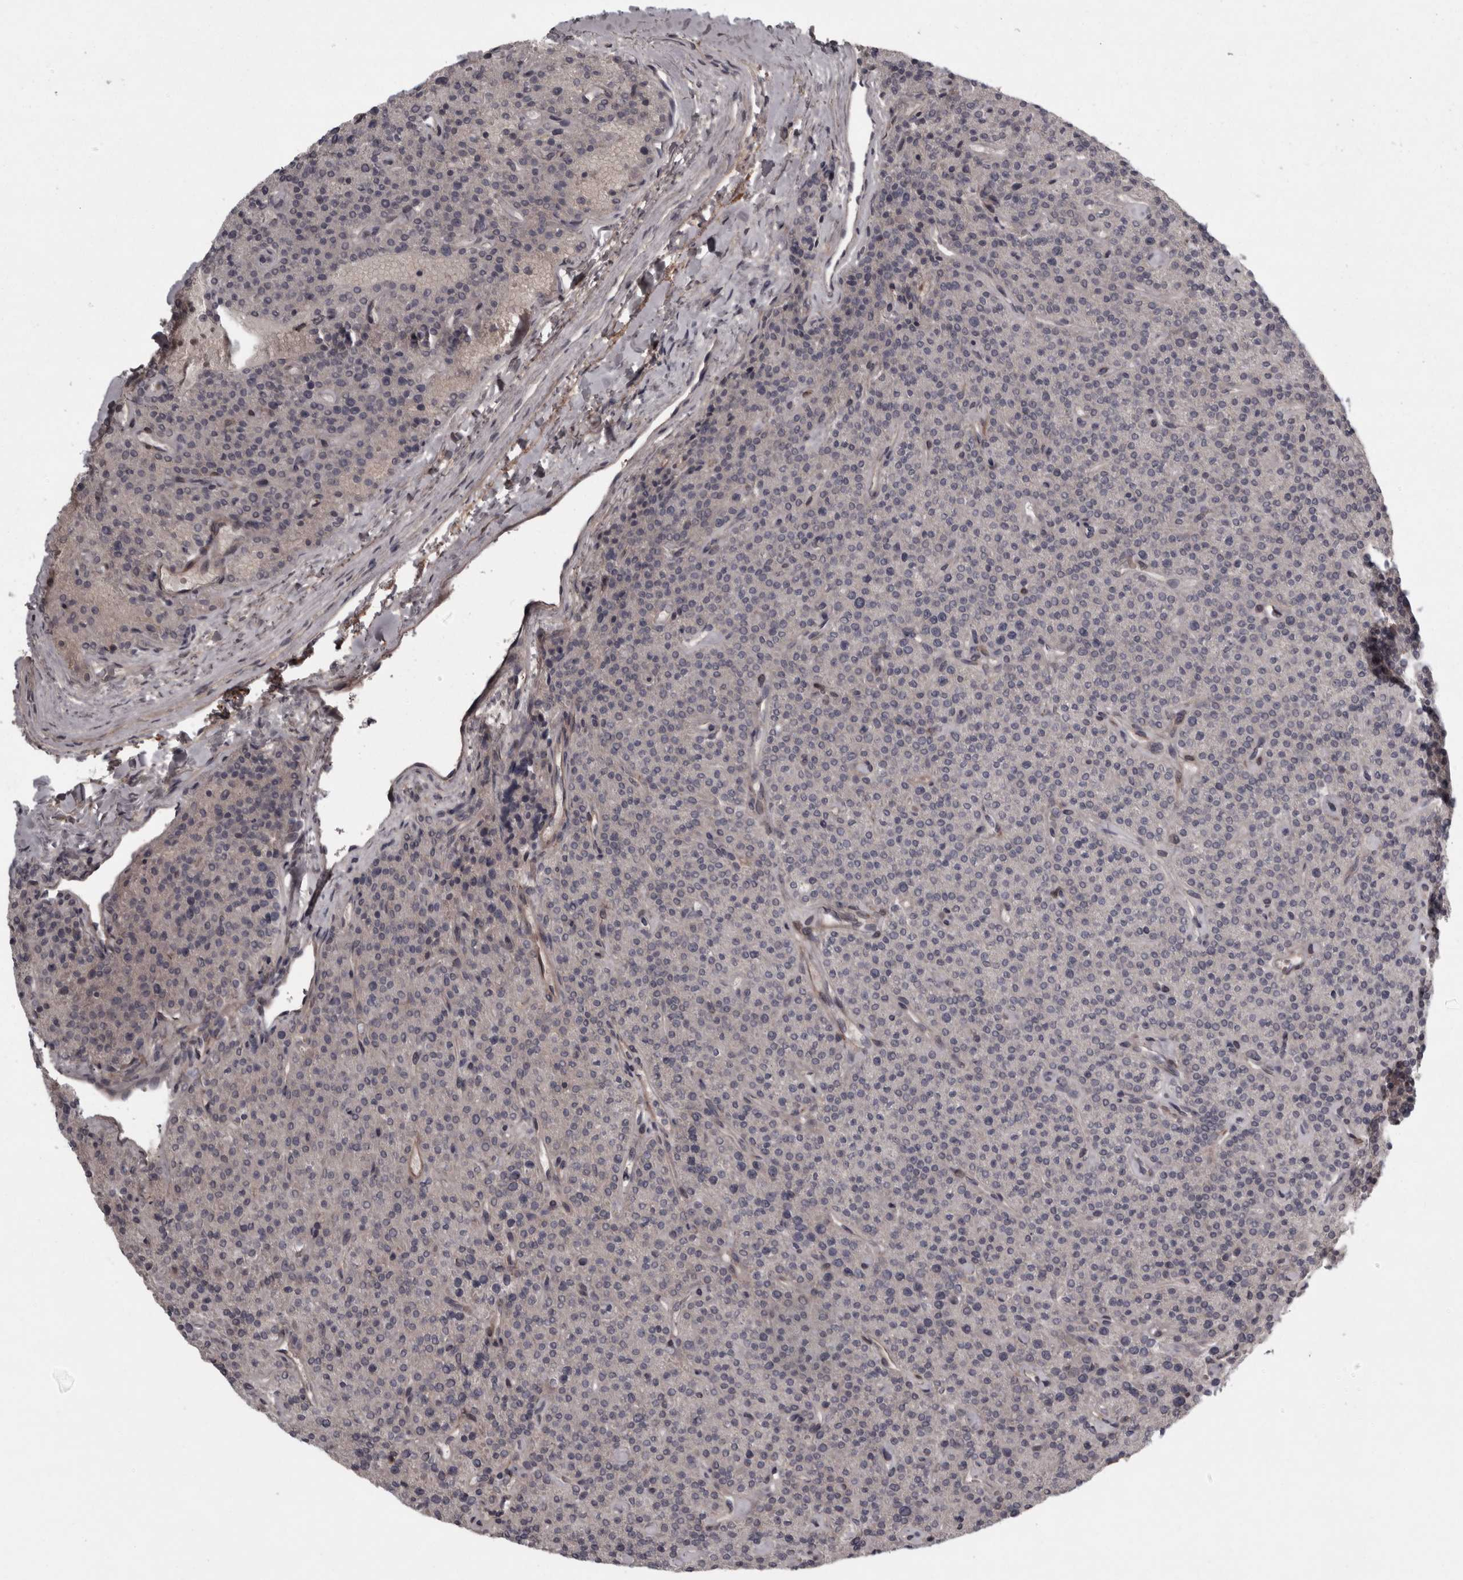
{"staining": {"intensity": "negative", "quantity": "none", "location": "none"}, "tissue": "parathyroid gland", "cell_type": "Glandular cells", "image_type": "normal", "snomed": [{"axis": "morphology", "description": "Normal tissue, NOS"}, {"axis": "topography", "description": "Parathyroid gland"}], "caption": "This is an IHC photomicrograph of unremarkable human parathyroid gland. There is no expression in glandular cells.", "gene": "RSU1", "patient": {"sex": "male", "age": 46}}